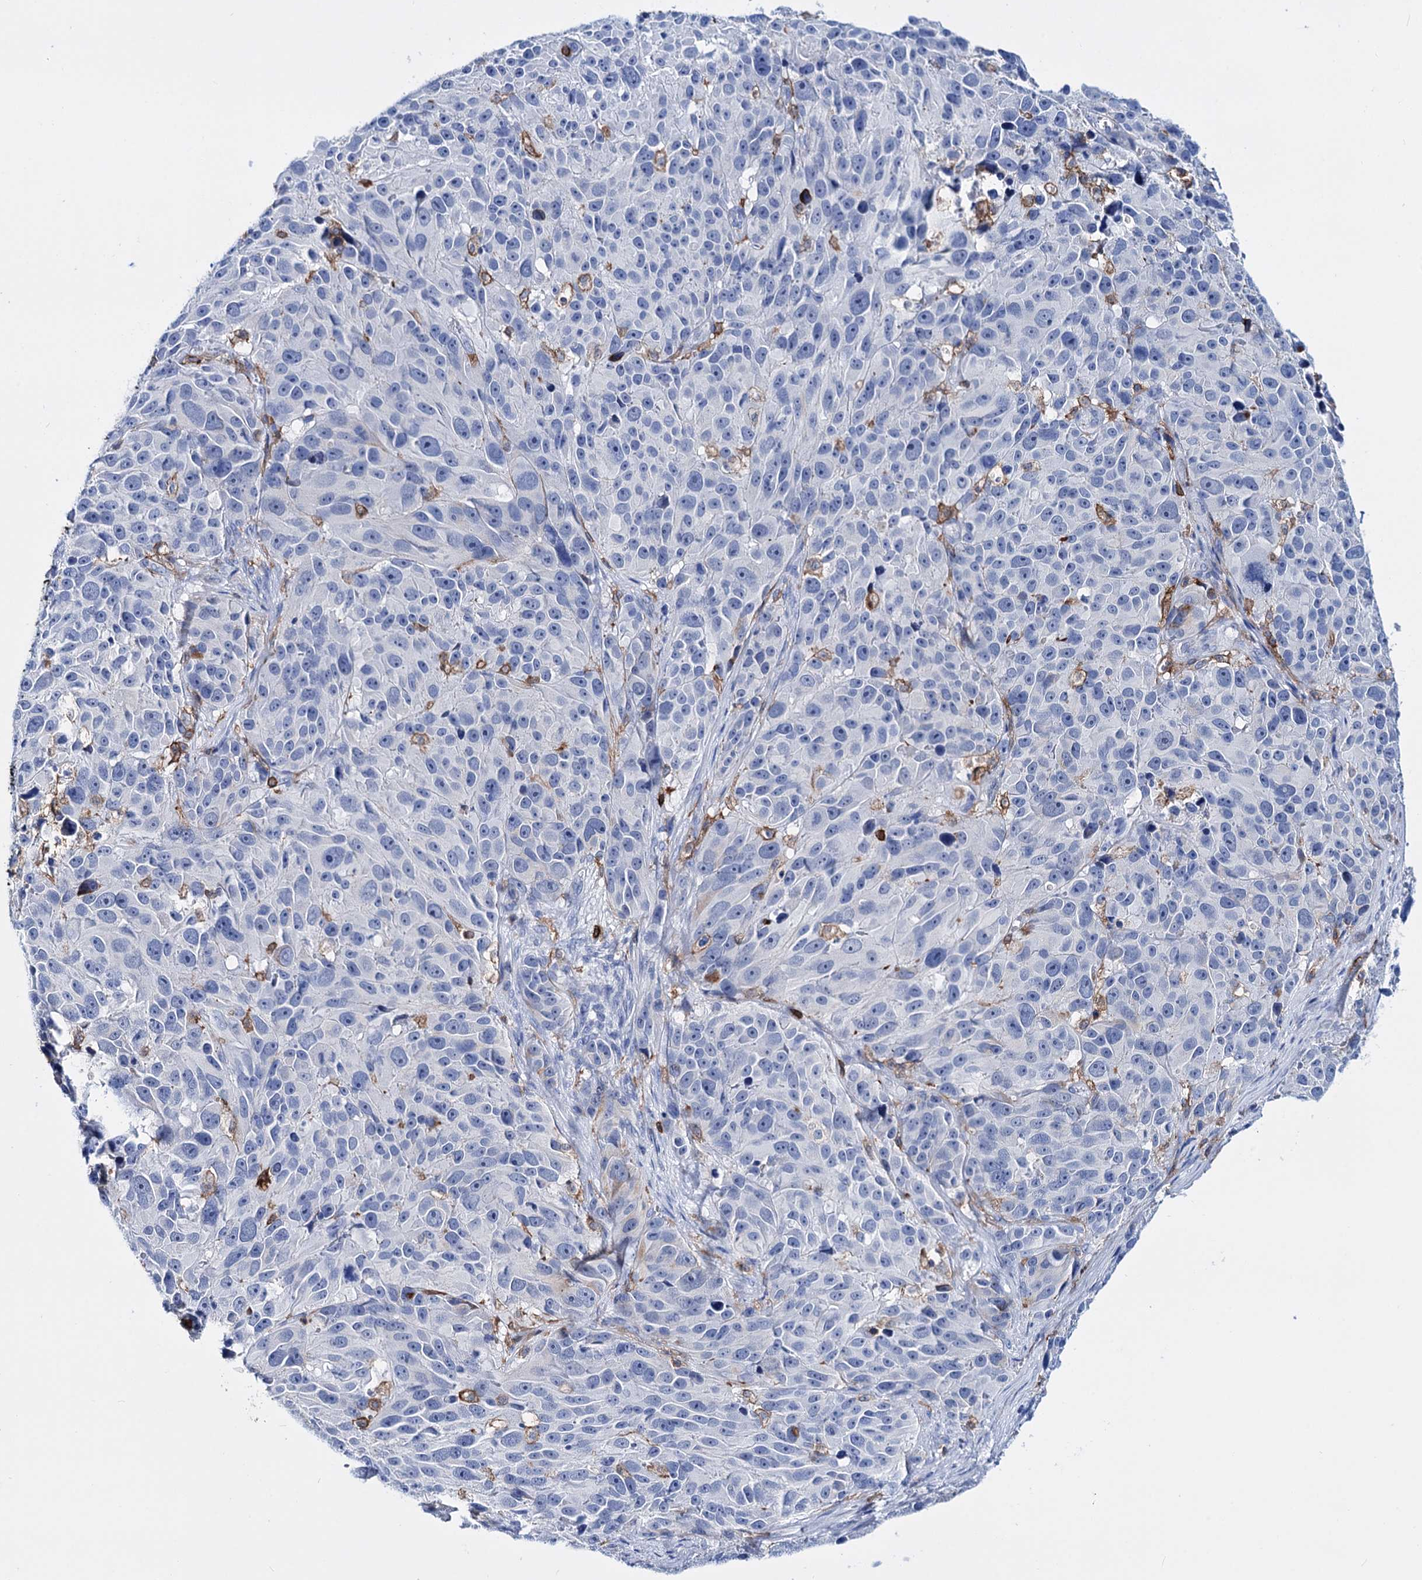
{"staining": {"intensity": "negative", "quantity": "none", "location": "none"}, "tissue": "melanoma", "cell_type": "Tumor cells", "image_type": "cancer", "snomed": [{"axis": "morphology", "description": "Malignant melanoma, NOS"}, {"axis": "topography", "description": "Skin"}], "caption": "IHC of human melanoma exhibits no staining in tumor cells.", "gene": "DEF6", "patient": {"sex": "male", "age": 84}}